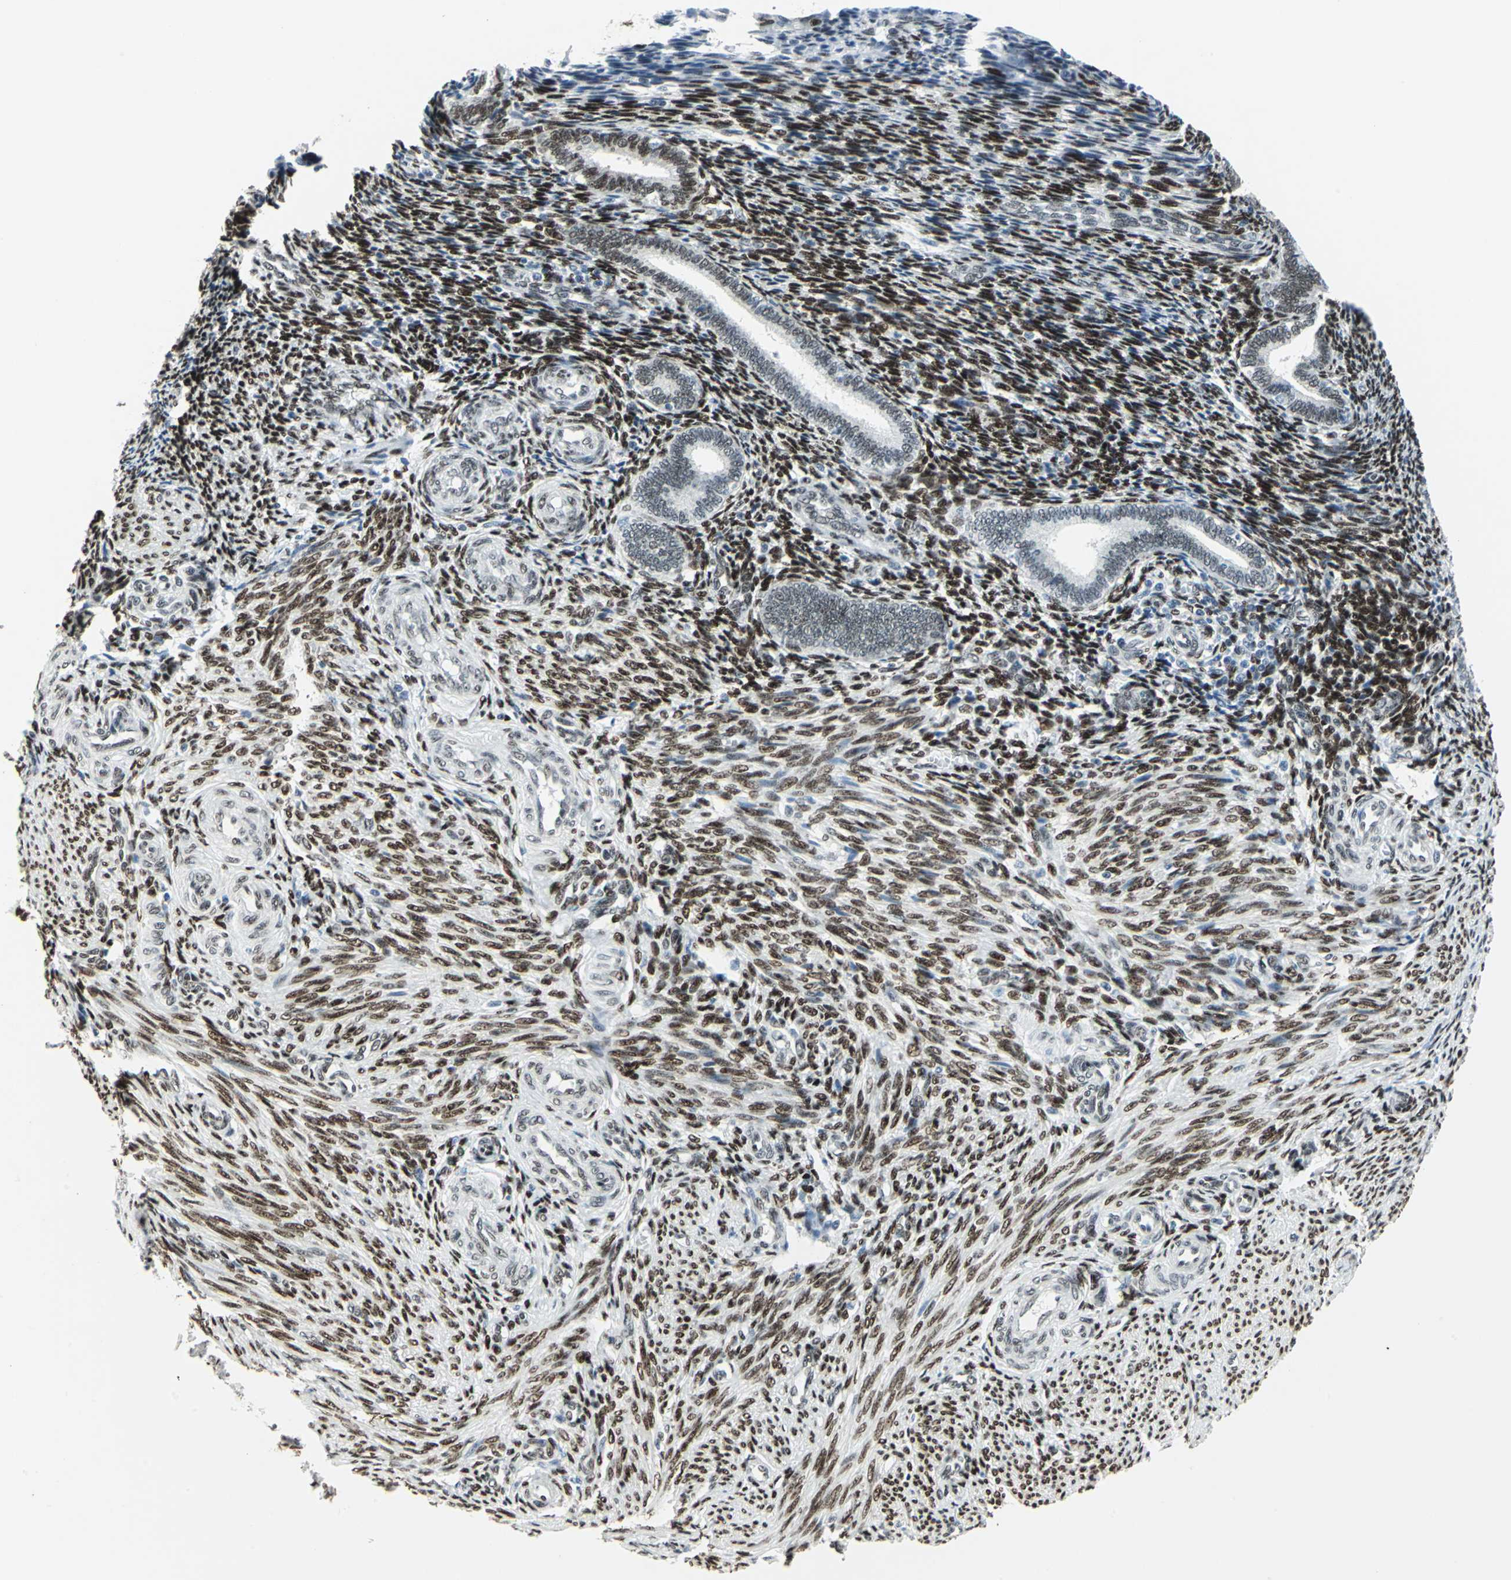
{"staining": {"intensity": "strong", "quantity": ">75%", "location": "nuclear"}, "tissue": "endometrium", "cell_type": "Cells in endometrial stroma", "image_type": "normal", "snomed": [{"axis": "morphology", "description": "Normal tissue, NOS"}, {"axis": "topography", "description": "Endometrium"}], "caption": "Endometrium stained with immunohistochemistry (IHC) demonstrates strong nuclear positivity in approximately >75% of cells in endometrial stroma.", "gene": "MEIS2", "patient": {"sex": "female", "age": 27}}